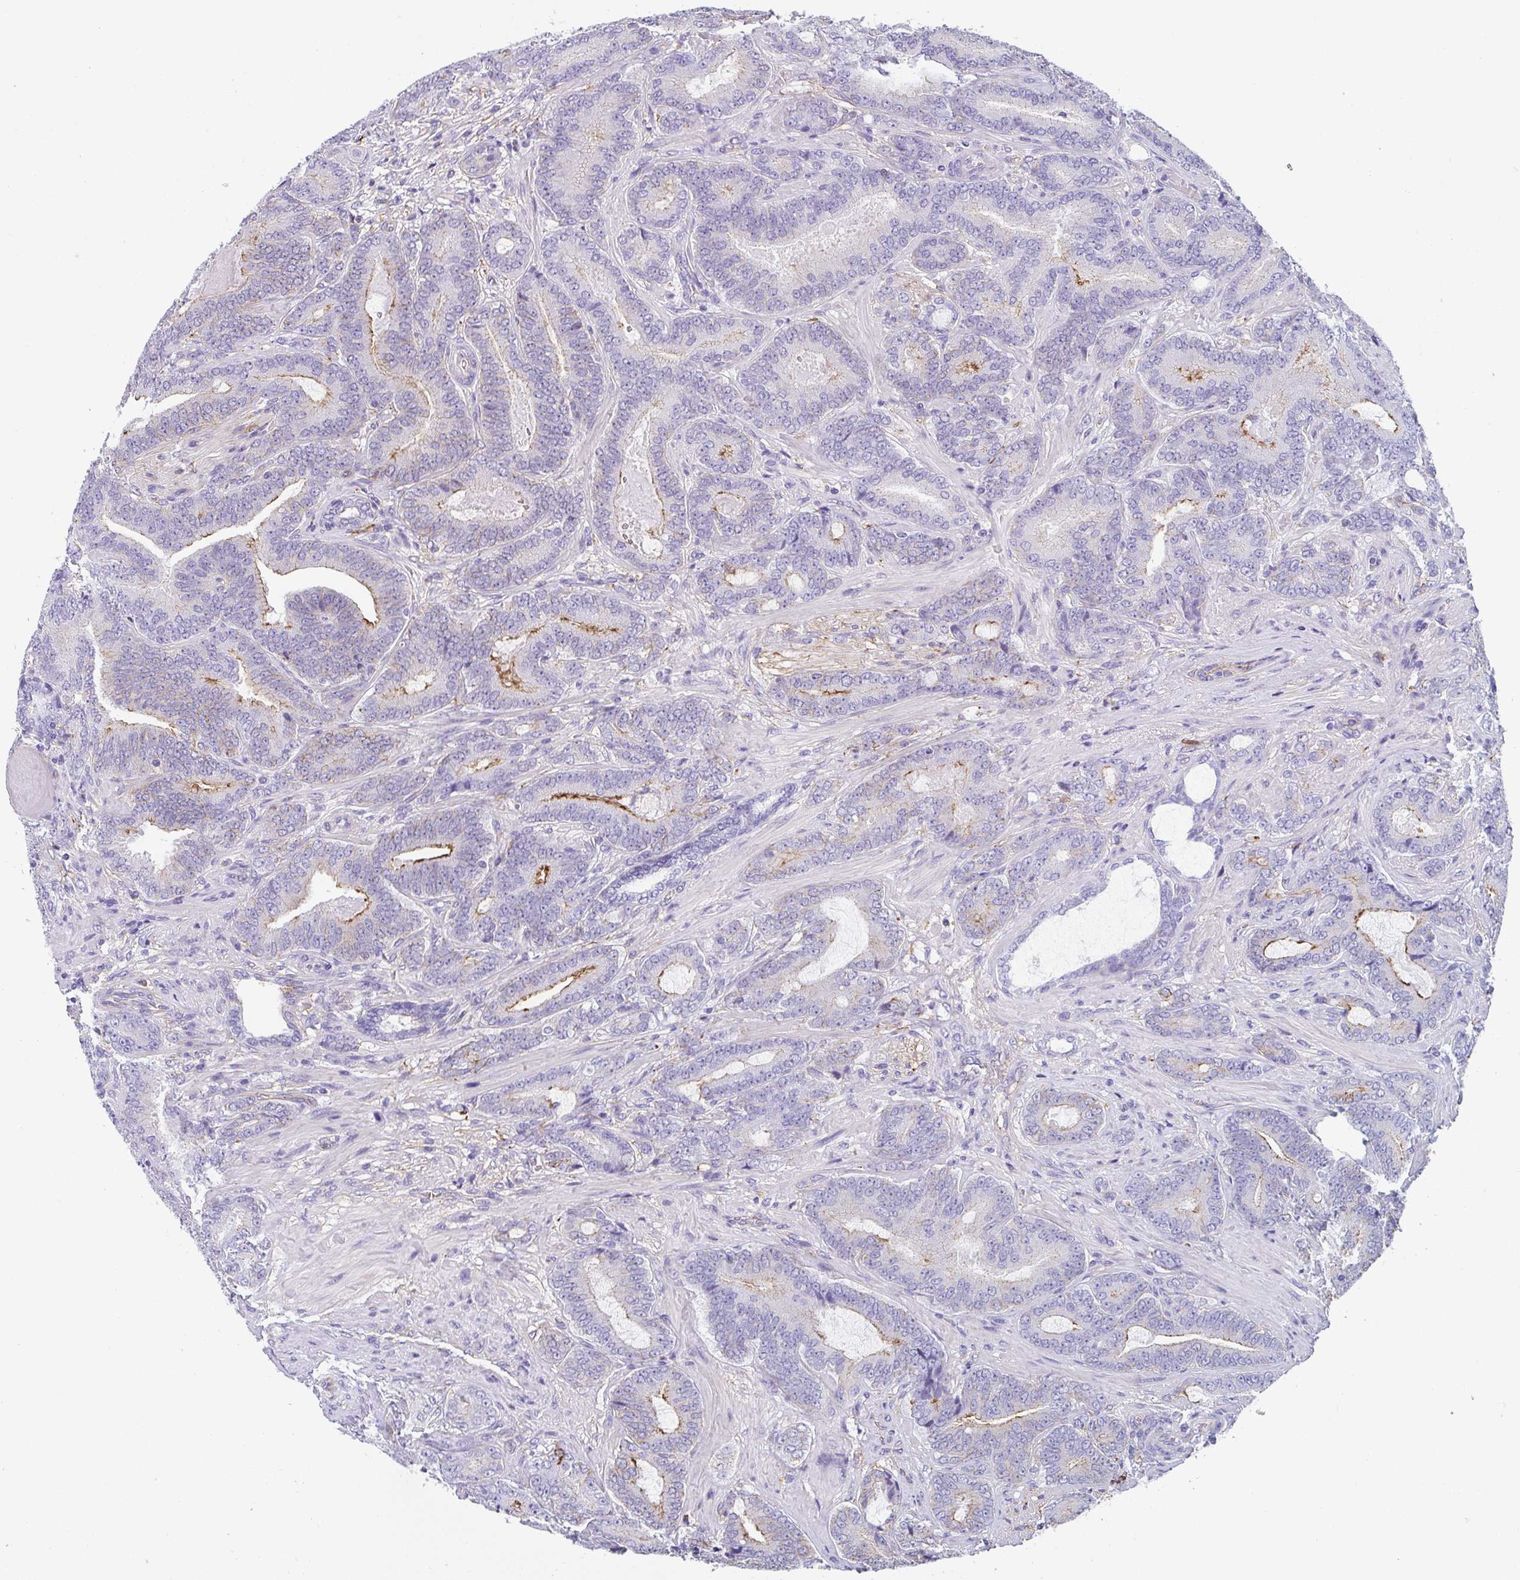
{"staining": {"intensity": "moderate", "quantity": "<25%", "location": "cytoplasmic/membranous"}, "tissue": "prostate cancer", "cell_type": "Tumor cells", "image_type": "cancer", "snomed": [{"axis": "morphology", "description": "Adenocarcinoma, High grade"}, {"axis": "topography", "description": "Prostate"}], "caption": "Moderate cytoplasmic/membranous expression for a protein is appreciated in approximately <25% of tumor cells of prostate cancer (adenocarcinoma (high-grade)) using immunohistochemistry.", "gene": "DBN1", "patient": {"sex": "male", "age": 62}}